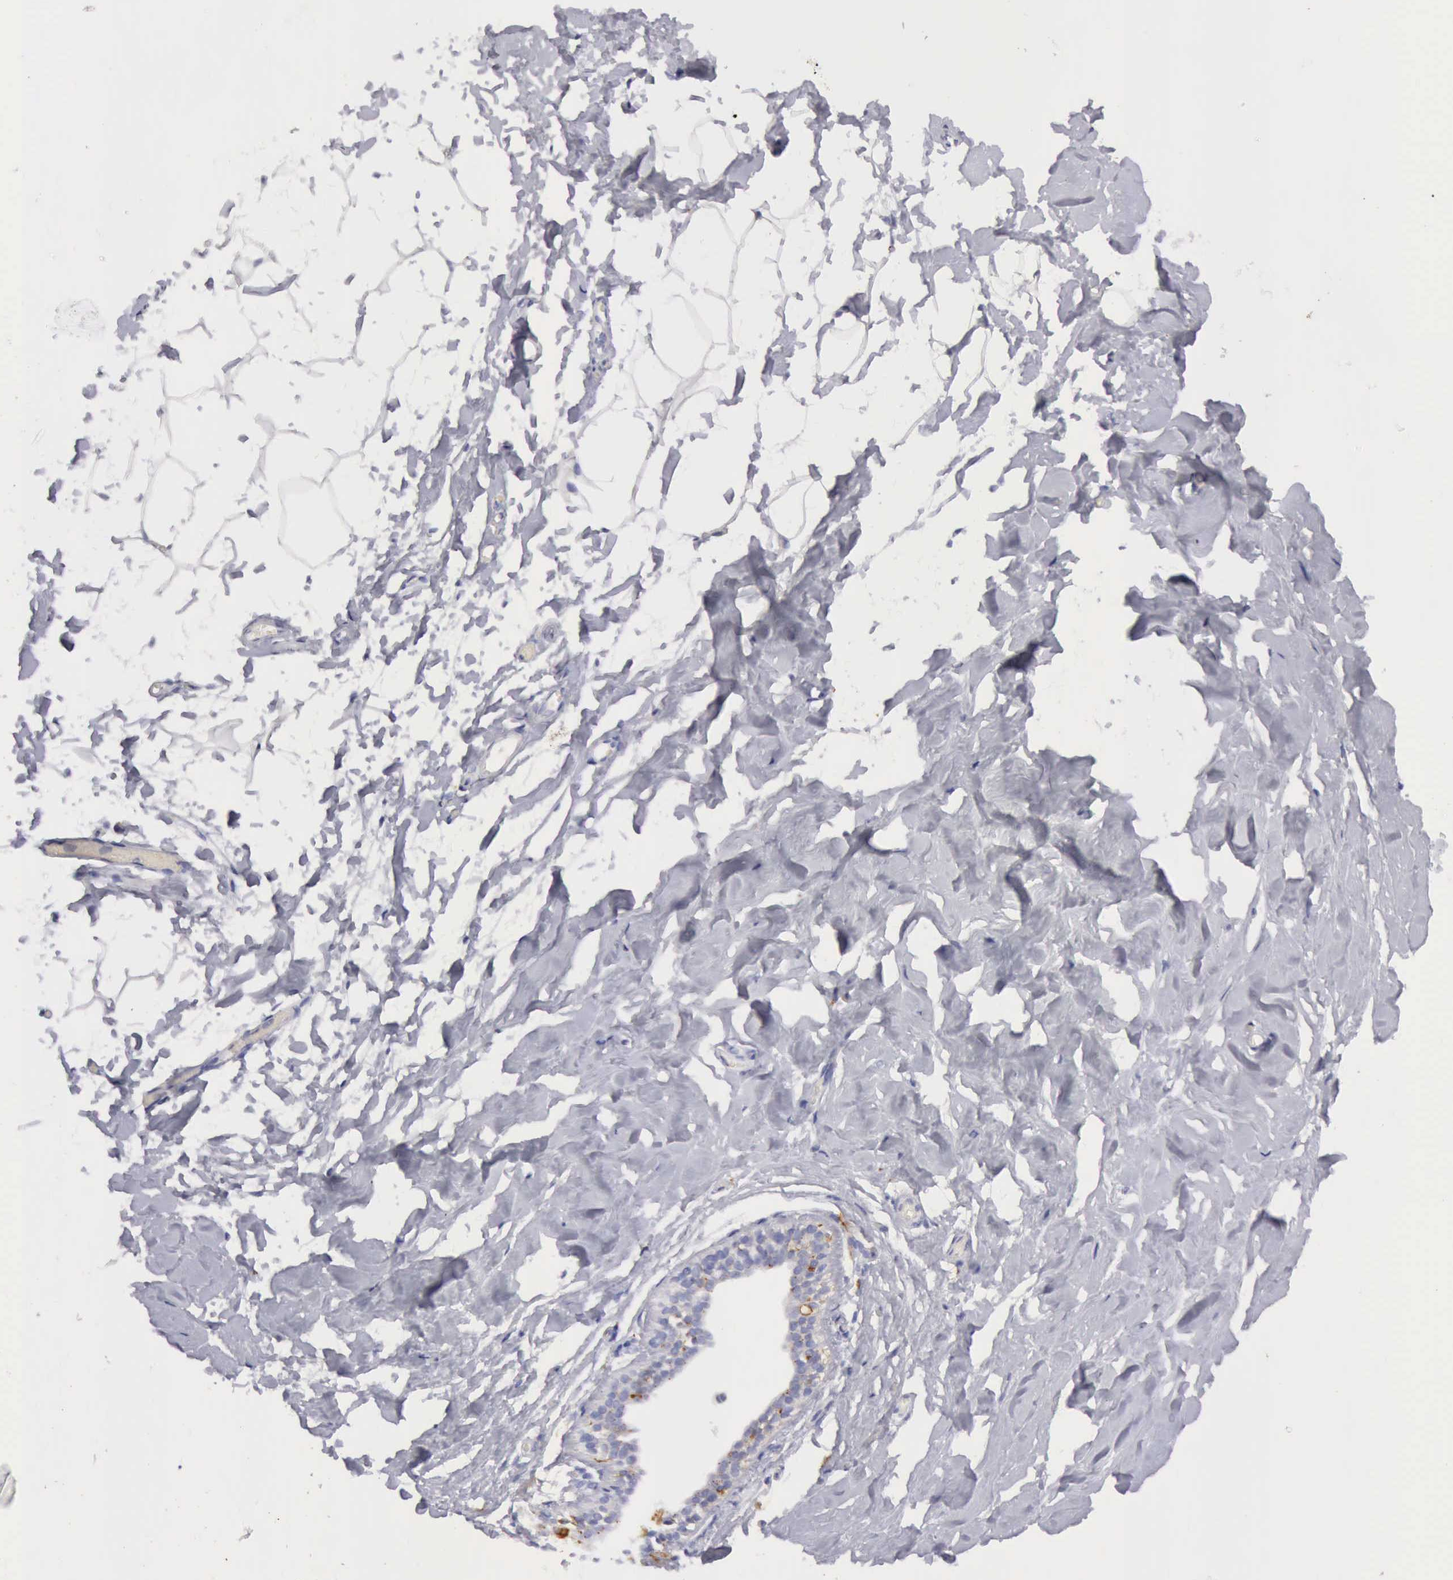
{"staining": {"intensity": "negative", "quantity": "none", "location": "none"}, "tissue": "adipose tissue", "cell_type": "Adipocytes", "image_type": "normal", "snomed": [{"axis": "morphology", "description": "Normal tissue, NOS"}, {"axis": "morphology", "description": "Fibrosis, NOS"}, {"axis": "topography", "description": "Breast"}], "caption": "Protein analysis of normal adipose tissue shows no significant staining in adipocytes.", "gene": "CTSS", "patient": {"sex": "female", "age": 24}}